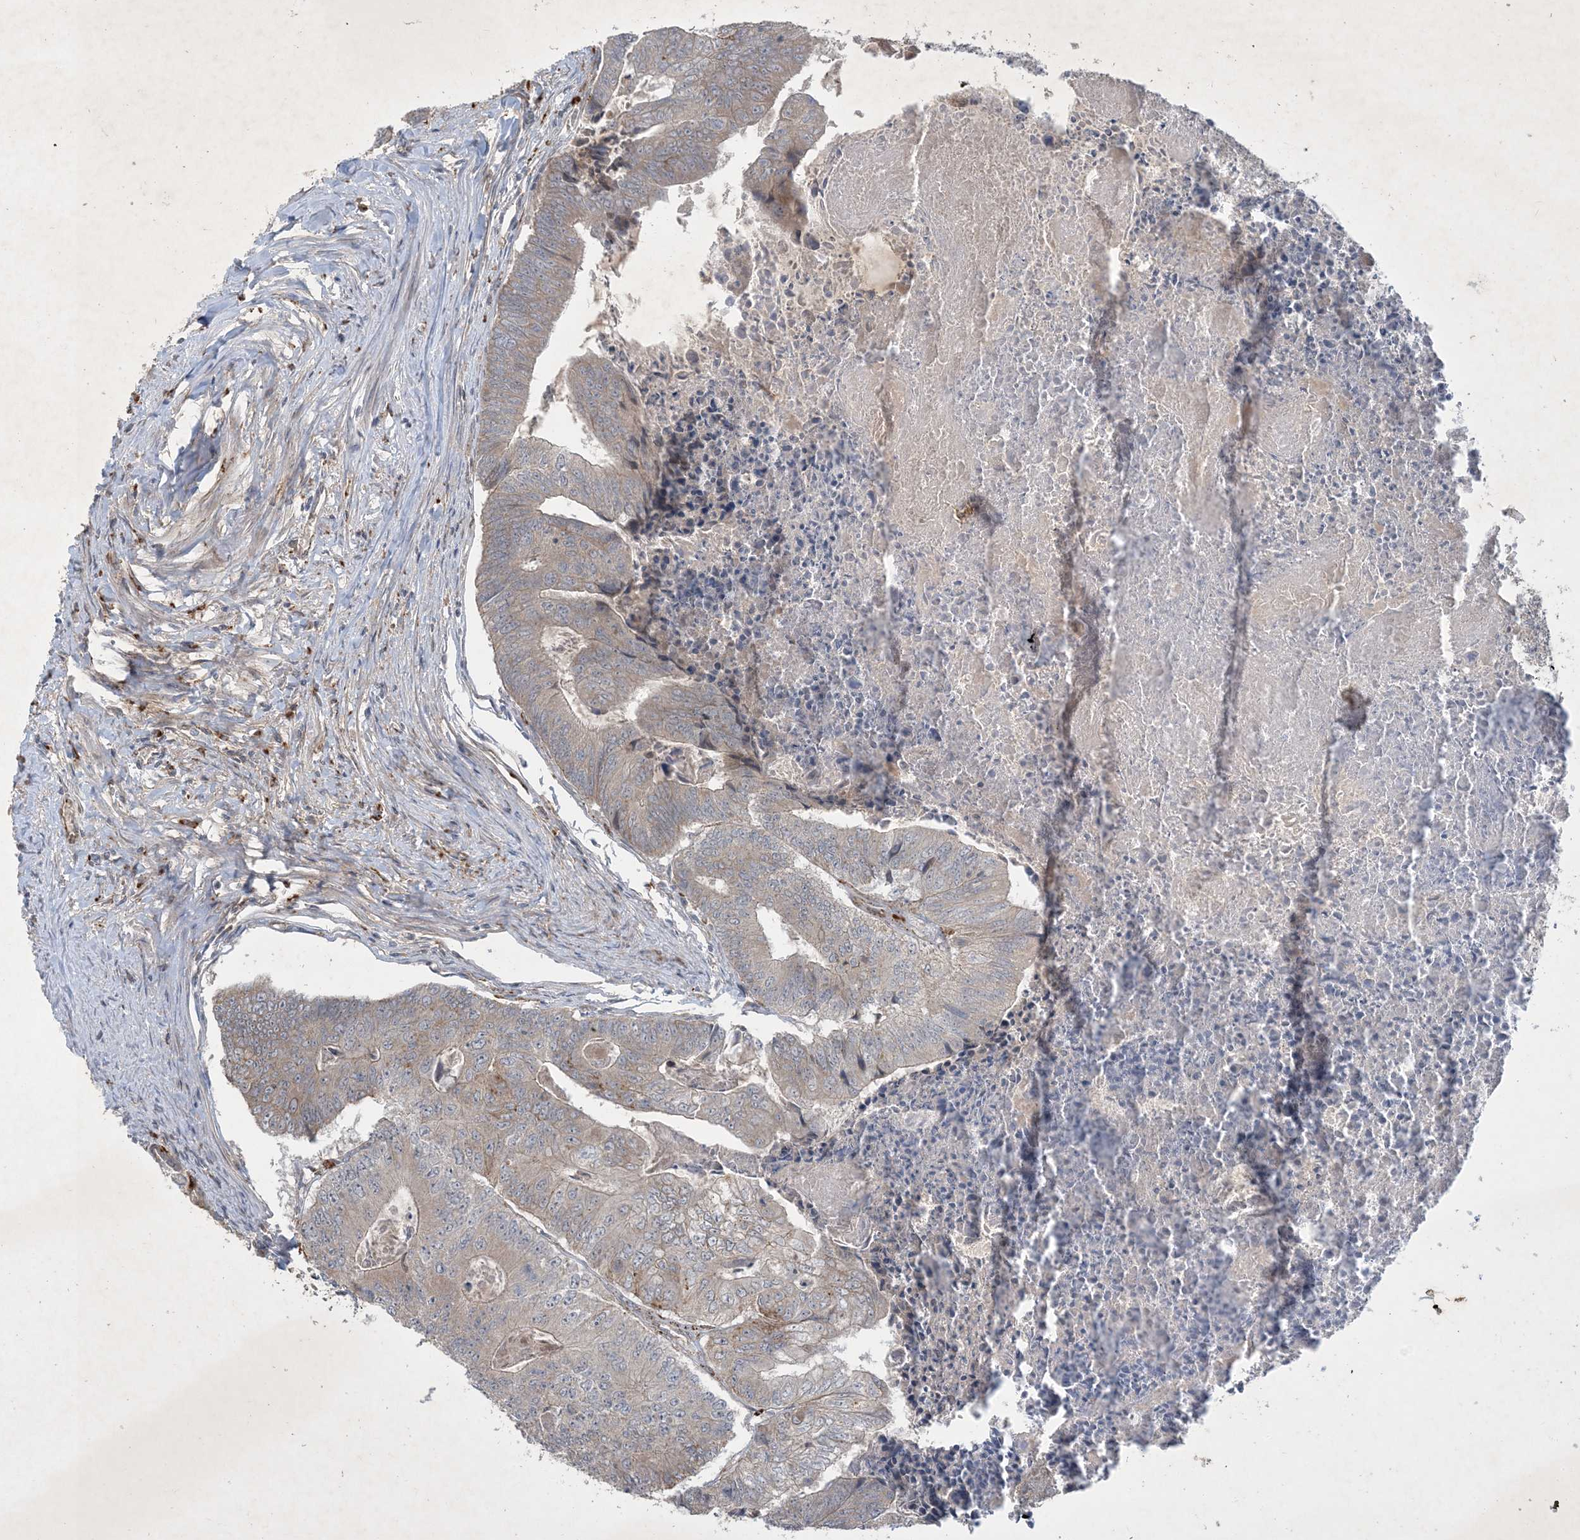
{"staining": {"intensity": "weak", "quantity": "25%-75%", "location": "cytoplasmic/membranous"}, "tissue": "colorectal cancer", "cell_type": "Tumor cells", "image_type": "cancer", "snomed": [{"axis": "morphology", "description": "Adenocarcinoma, NOS"}, {"axis": "topography", "description": "Colon"}], "caption": "Immunohistochemistry (IHC) of adenocarcinoma (colorectal) demonstrates low levels of weak cytoplasmic/membranous expression in approximately 25%-75% of tumor cells. Nuclei are stained in blue.", "gene": "MRPS18A", "patient": {"sex": "female", "age": 67}}